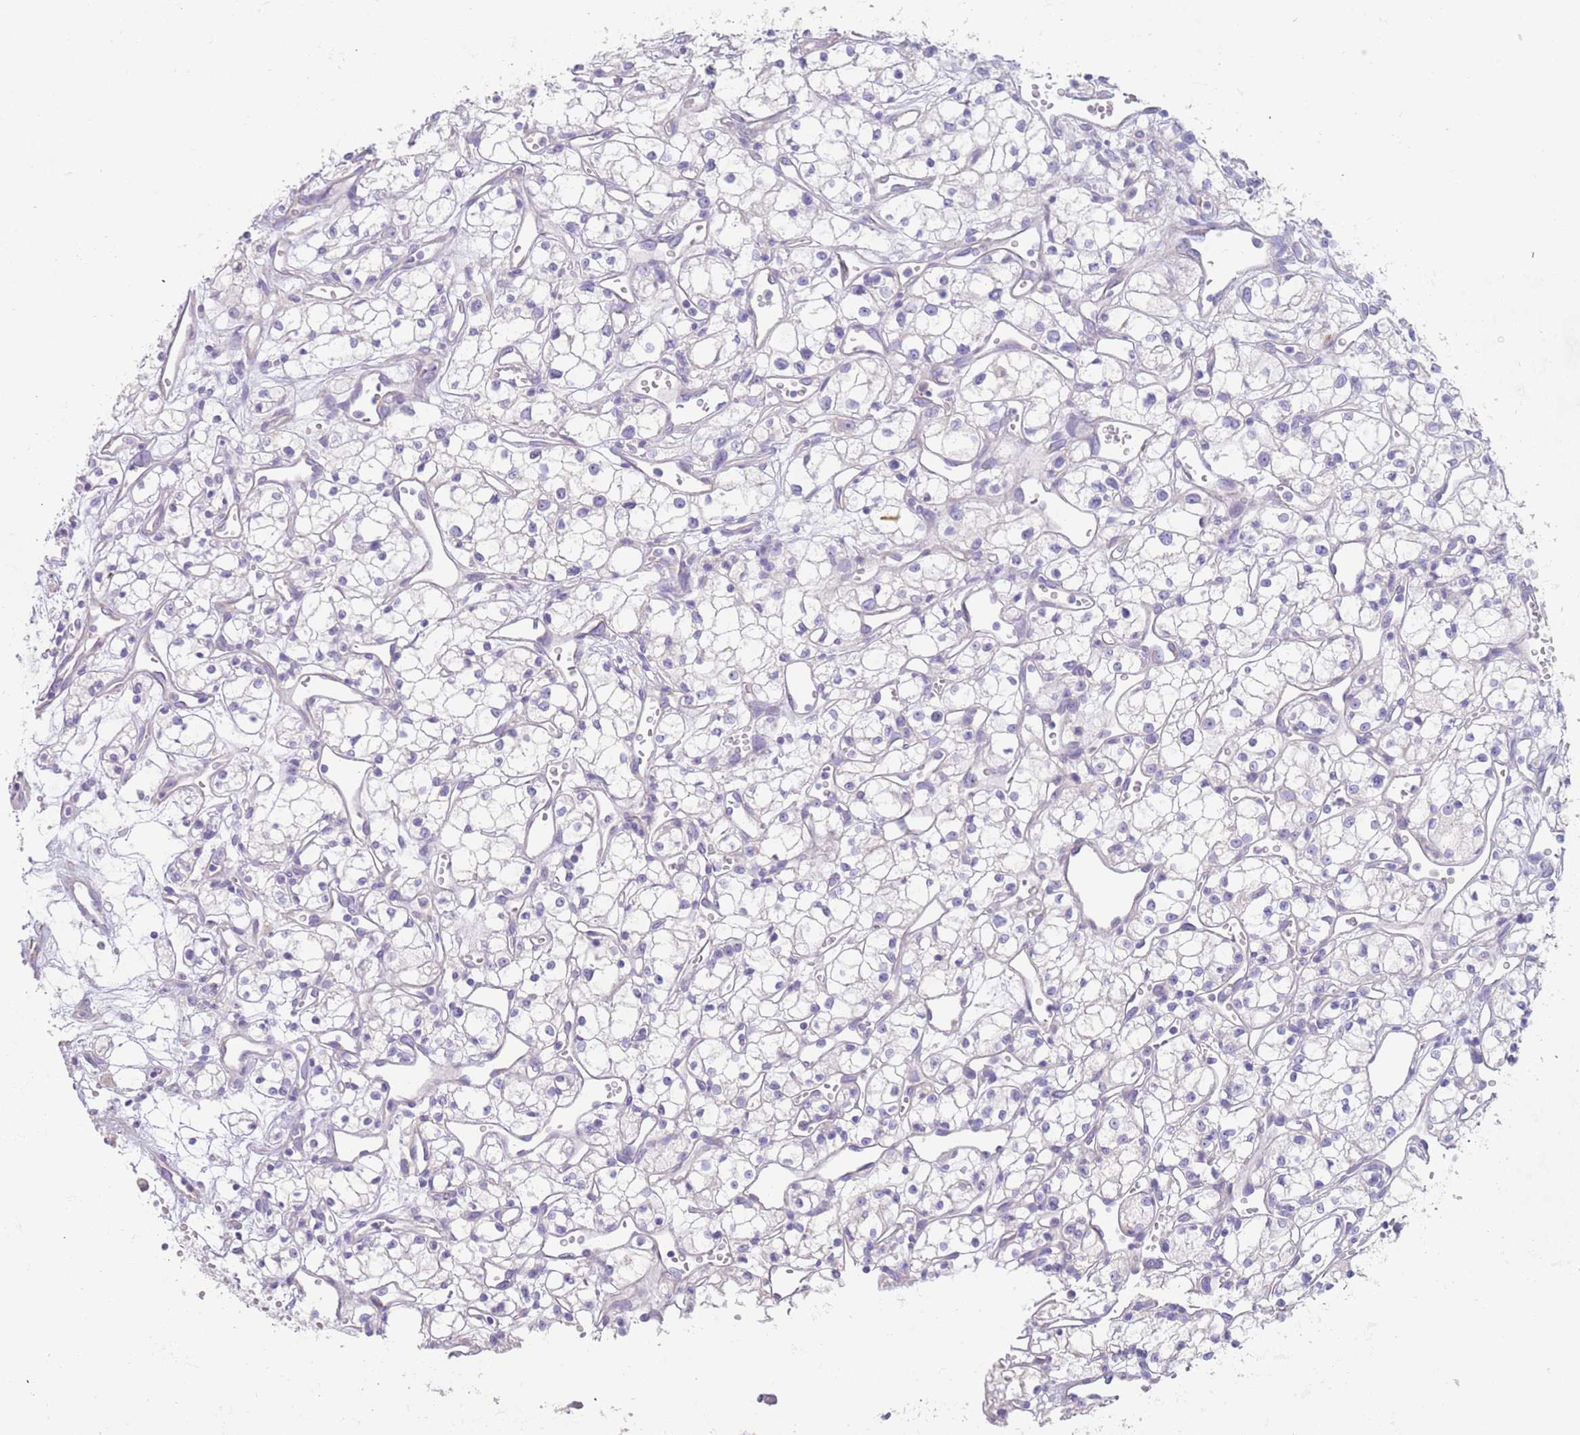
{"staining": {"intensity": "negative", "quantity": "none", "location": "none"}, "tissue": "renal cancer", "cell_type": "Tumor cells", "image_type": "cancer", "snomed": [{"axis": "morphology", "description": "Adenocarcinoma, NOS"}, {"axis": "topography", "description": "Kidney"}], "caption": "Renal cancer (adenocarcinoma) stained for a protein using immunohistochemistry displays no positivity tumor cells.", "gene": "CCDC149", "patient": {"sex": "male", "age": 59}}